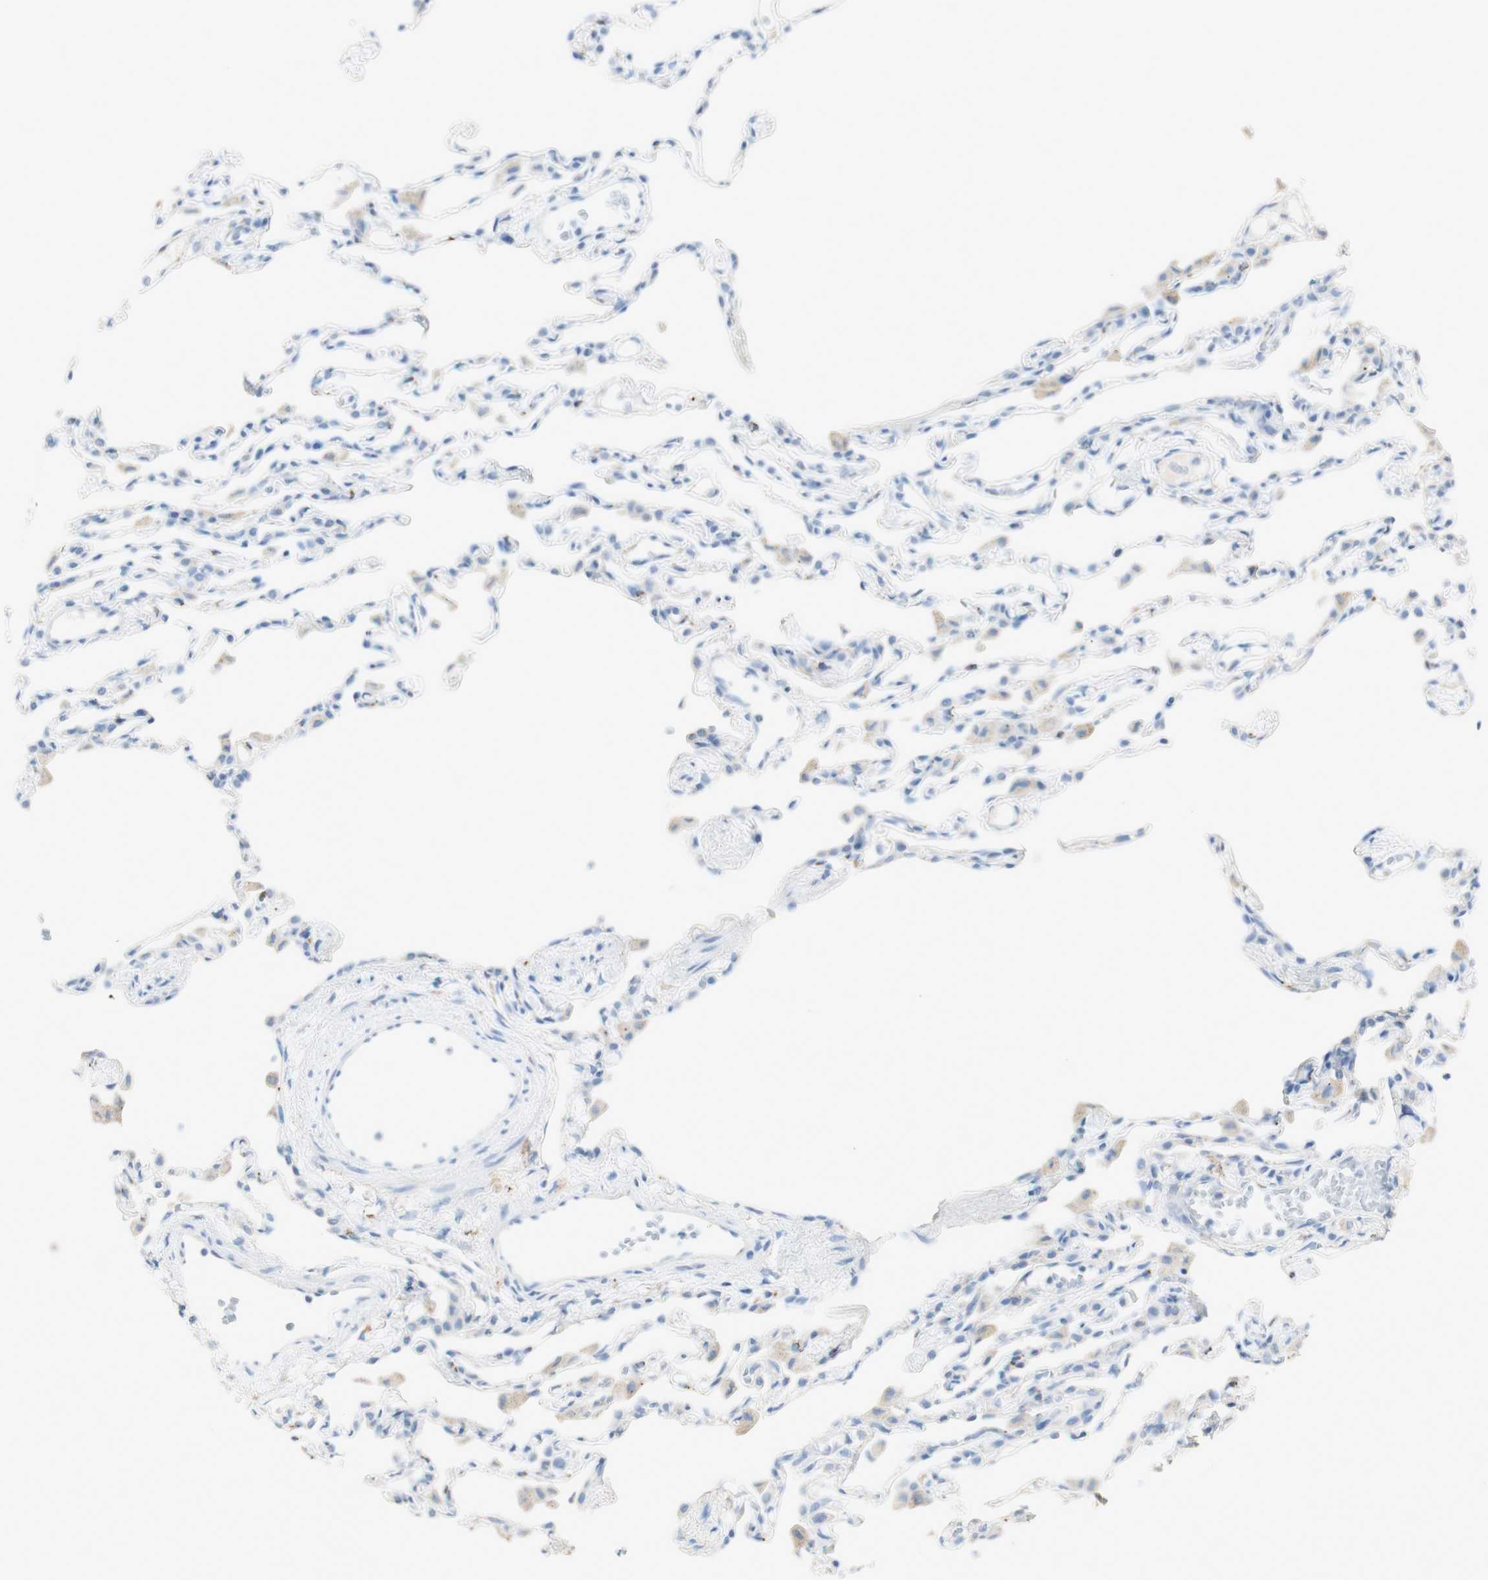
{"staining": {"intensity": "negative", "quantity": "none", "location": "none"}, "tissue": "lung", "cell_type": "Alveolar cells", "image_type": "normal", "snomed": [{"axis": "morphology", "description": "Normal tissue, NOS"}, {"axis": "topography", "description": "Lung"}], "caption": "High magnification brightfield microscopy of benign lung stained with DAB (3,3'-diaminobenzidine) (brown) and counterstained with hematoxylin (blue): alveolar cells show no significant staining.", "gene": "ART3", "patient": {"sex": "female", "age": 49}}